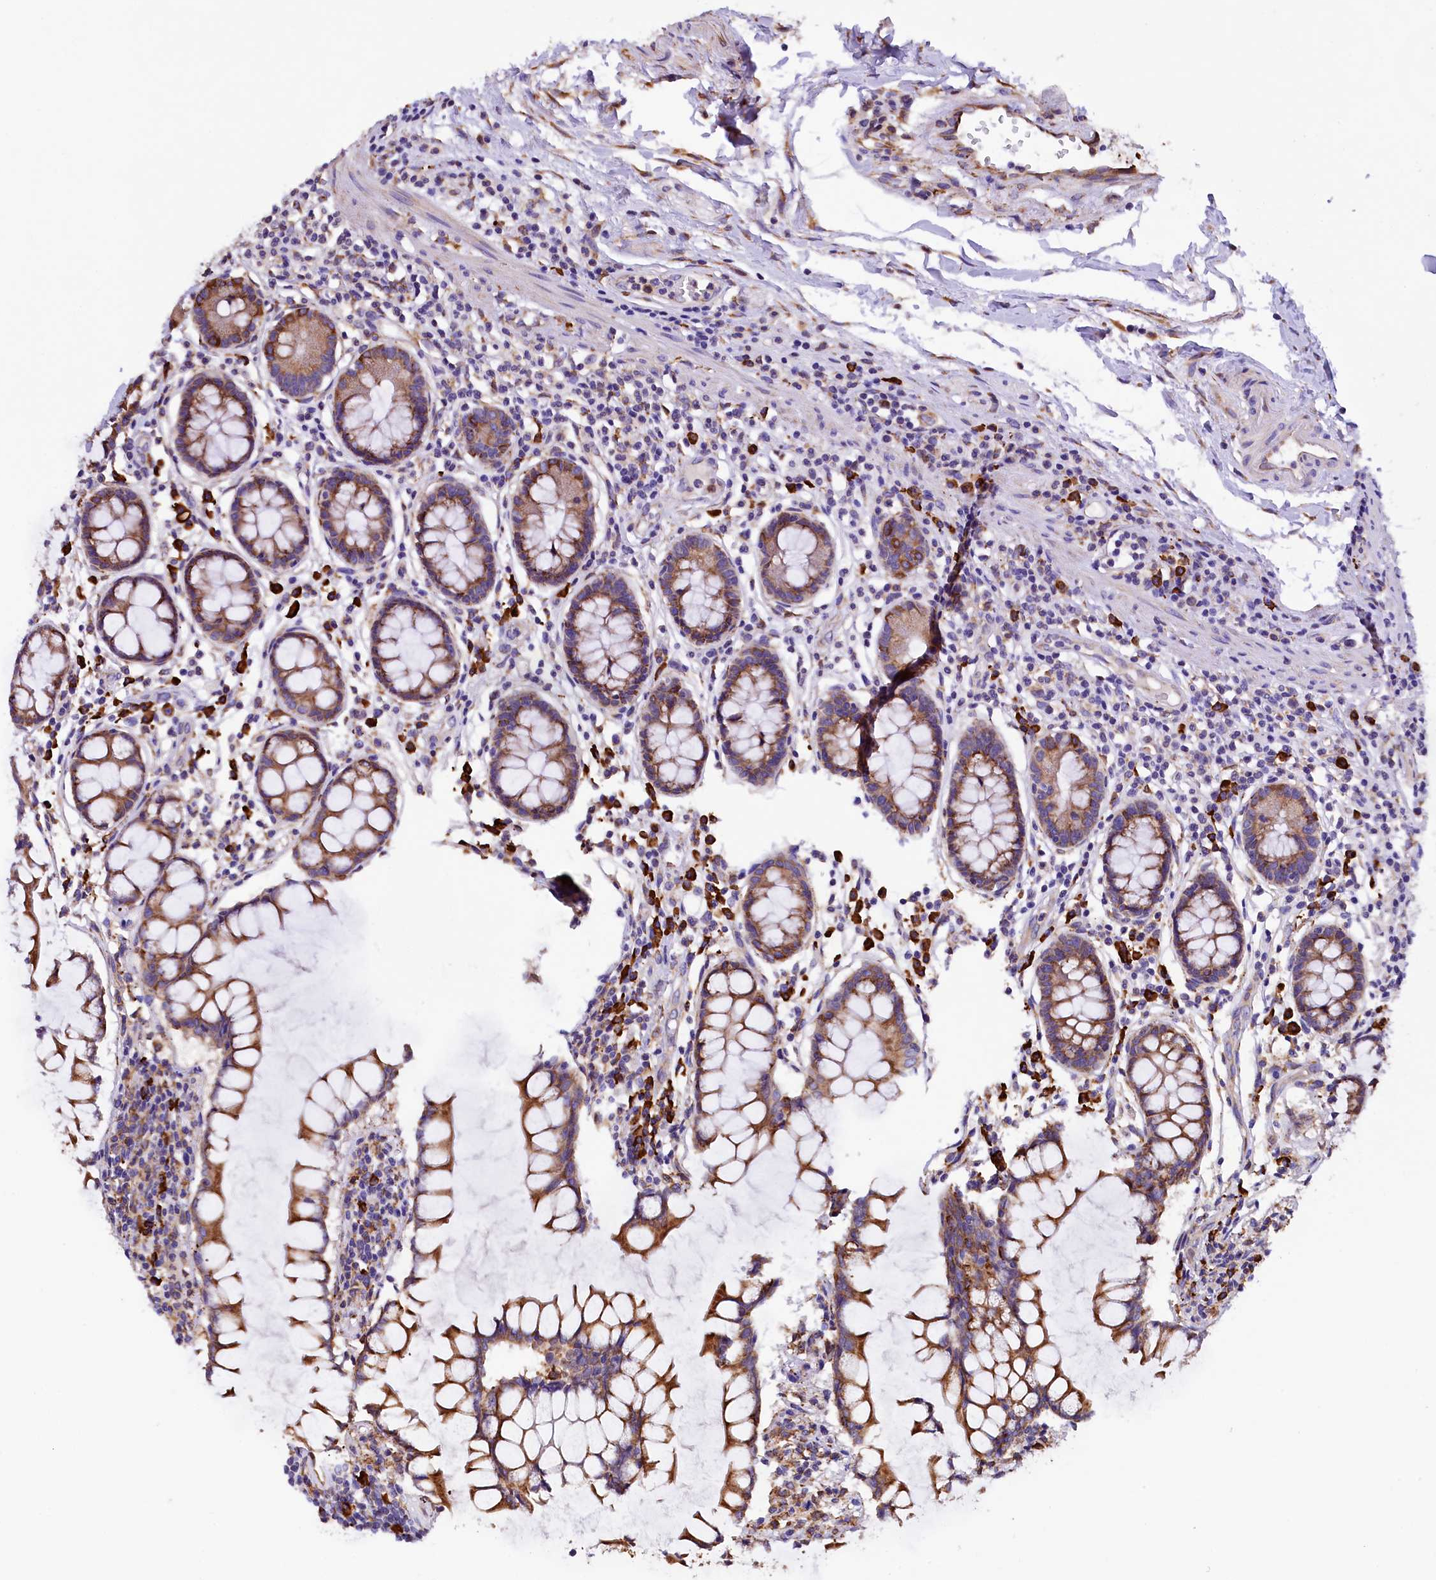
{"staining": {"intensity": "moderate", "quantity": ">75%", "location": "cytoplasmic/membranous"}, "tissue": "colon", "cell_type": "Endothelial cells", "image_type": "normal", "snomed": [{"axis": "morphology", "description": "Normal tissue, NOS"}, {"axis": "morphology", "description": "Adenocarcinoma, NOS"}, {"axis": "topography", "description": "Colon"}], "caption": "Approximately >75% of endothelial cells in benign colon exhibit moderate cytoplasmic/membranous protein positivity as visualized by brown immunohistochemical staining.", "gene": "CAPS2", "patient": {"sex": "female", "age": 55}}